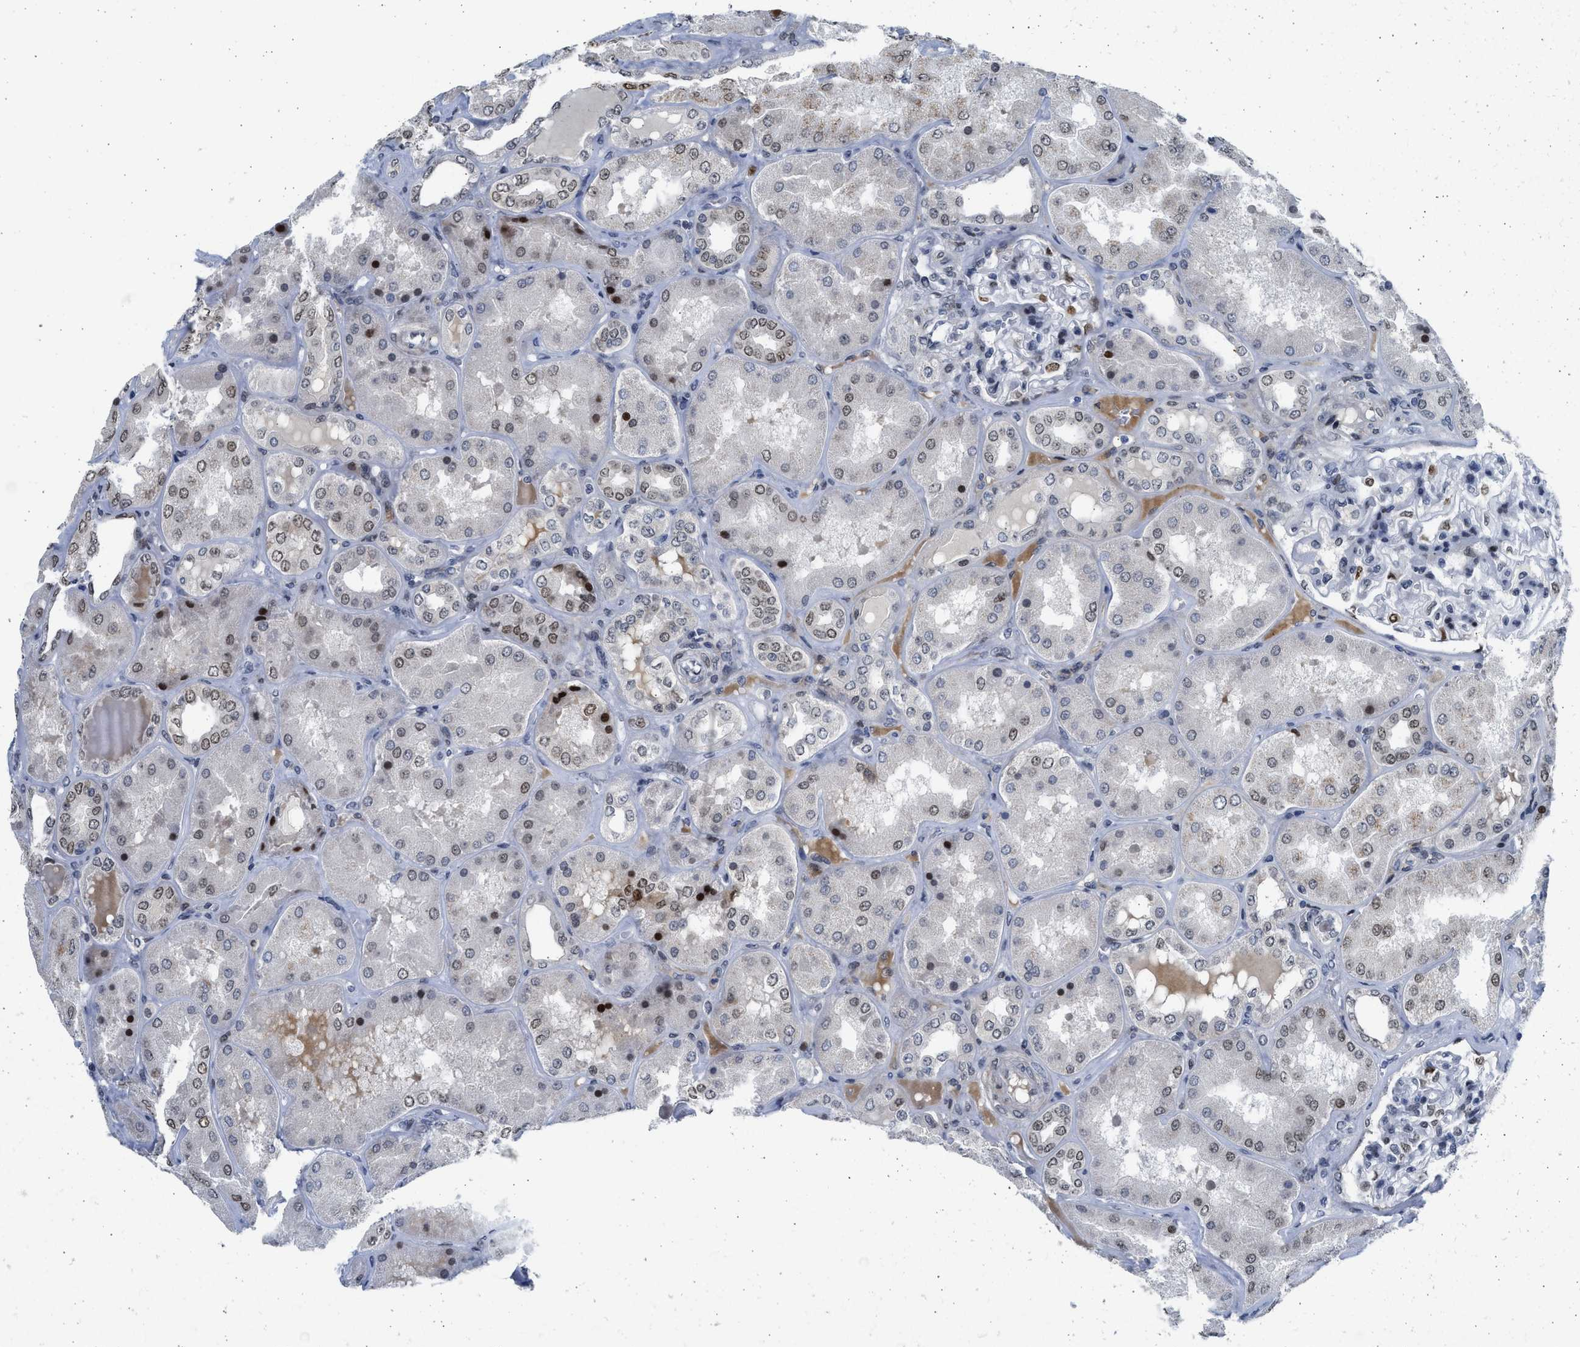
{"staining": {"intensity": "moderate", "quantity": "<25%", "location": "nuclear"}, "tissue": "kidney", "cell_type": "Cells in glomeruli", "image_type": "normal", "snomed": [{"axis": "morphology", "description": "Normal tissue, NOS"}, {"axis": "topography", "description": "Kidney"}], "caption": "High-magnification brightfield microscopy of benign kidney stained with DAB (brown) and counterstained with hematoxylin (blue). cells in glomeruli exhibit moderate nuclear staining is present in about<25% of cells. (DAB IHC, brown staining for protein, blue staining for nuclei).", "gene": "HMGN3", "patient": {"sex": "female", "age": 56}}